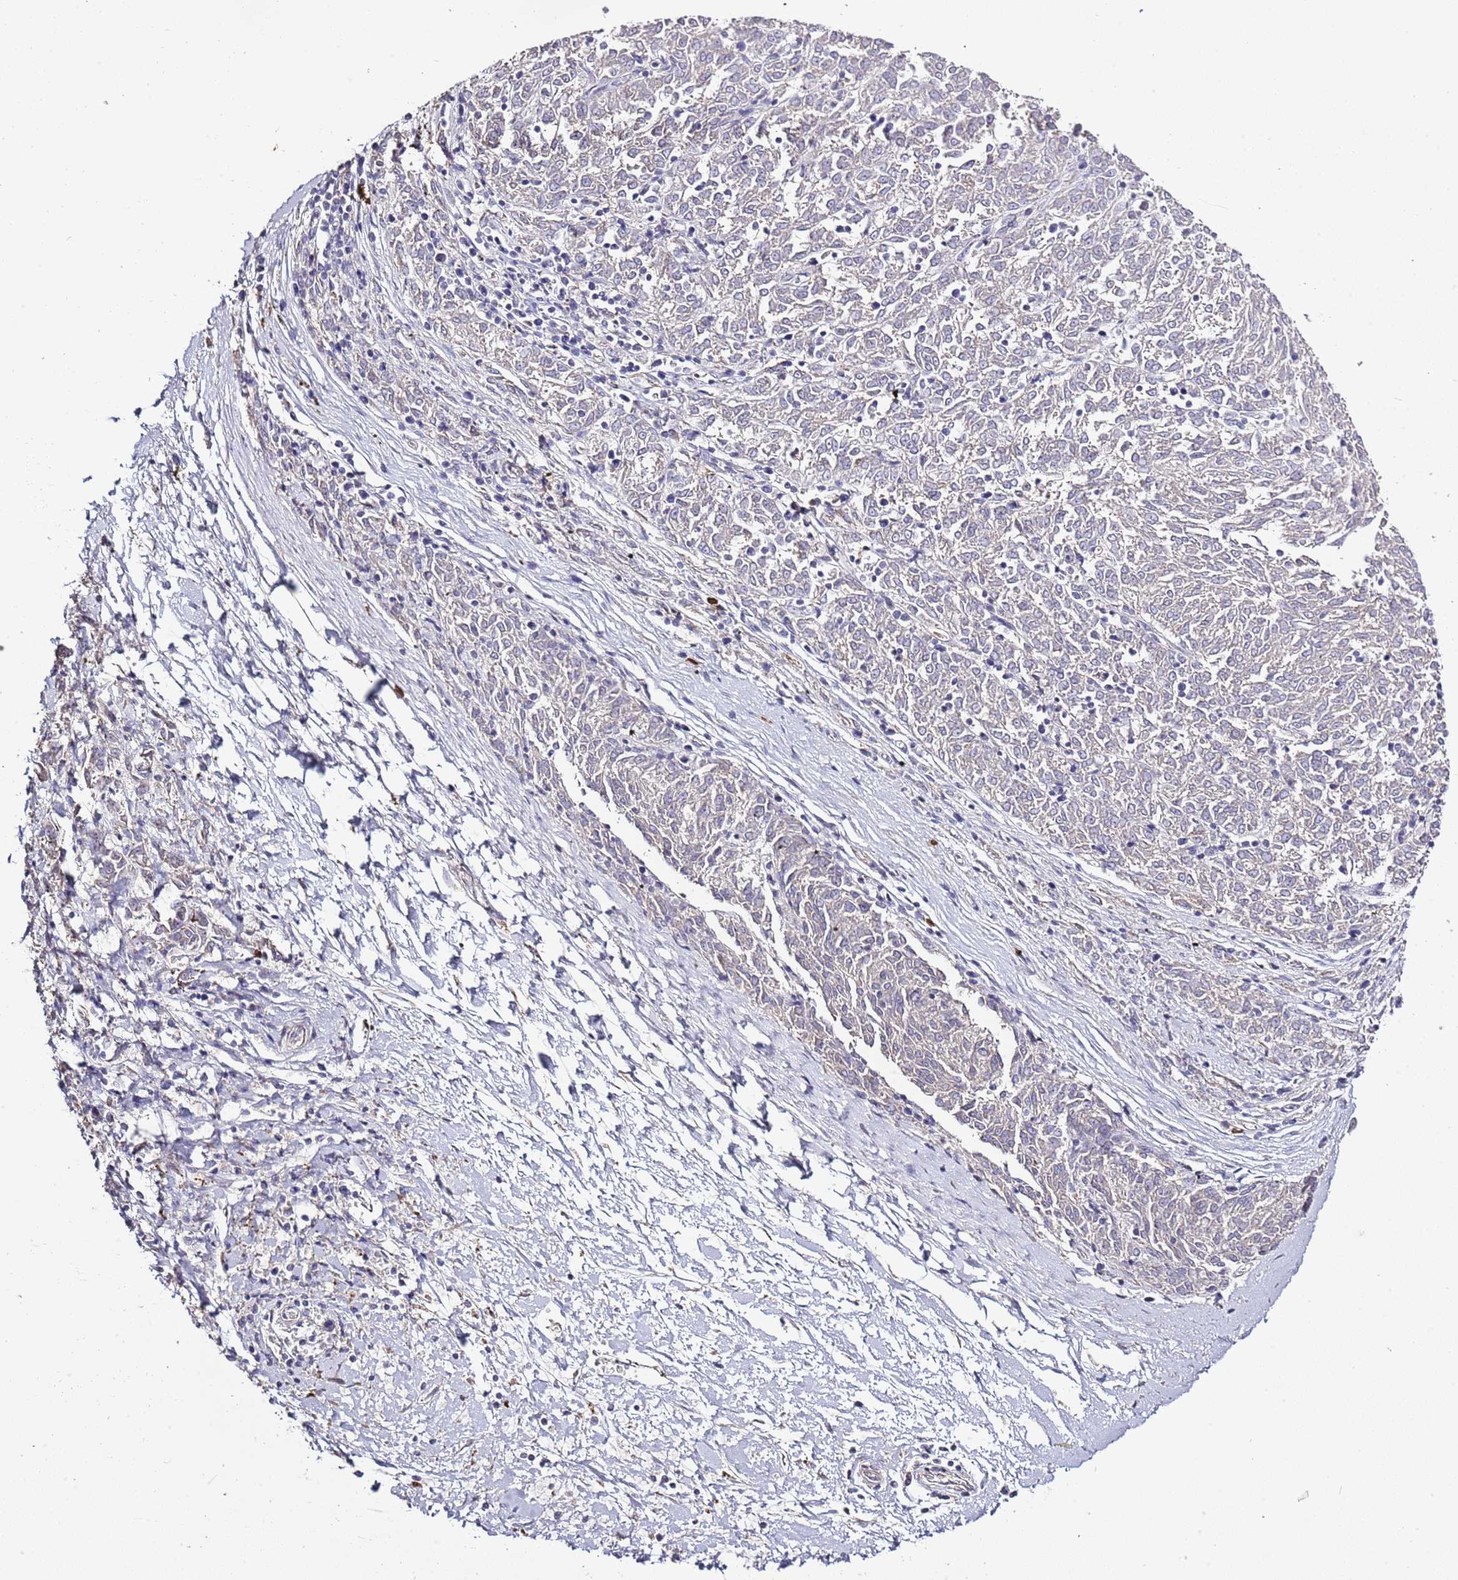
{"staining": {"intensity": "negative", "quantity": "none", "location": "none"}, "tissue": "melanoma", "cell_type": "Tumor cells", "image_type": "cancer", "snomed": [{"axis": "morphology", "description": "Malignant melanoma, NOS"}, {"axis": "topography", "description": "Skin"}], "caption": "Histopathology image shows no significant protein positivity in tumor cells of melanoma.", "gene": "P2RY13", "patient": {"sex": "female", "age": 72}}